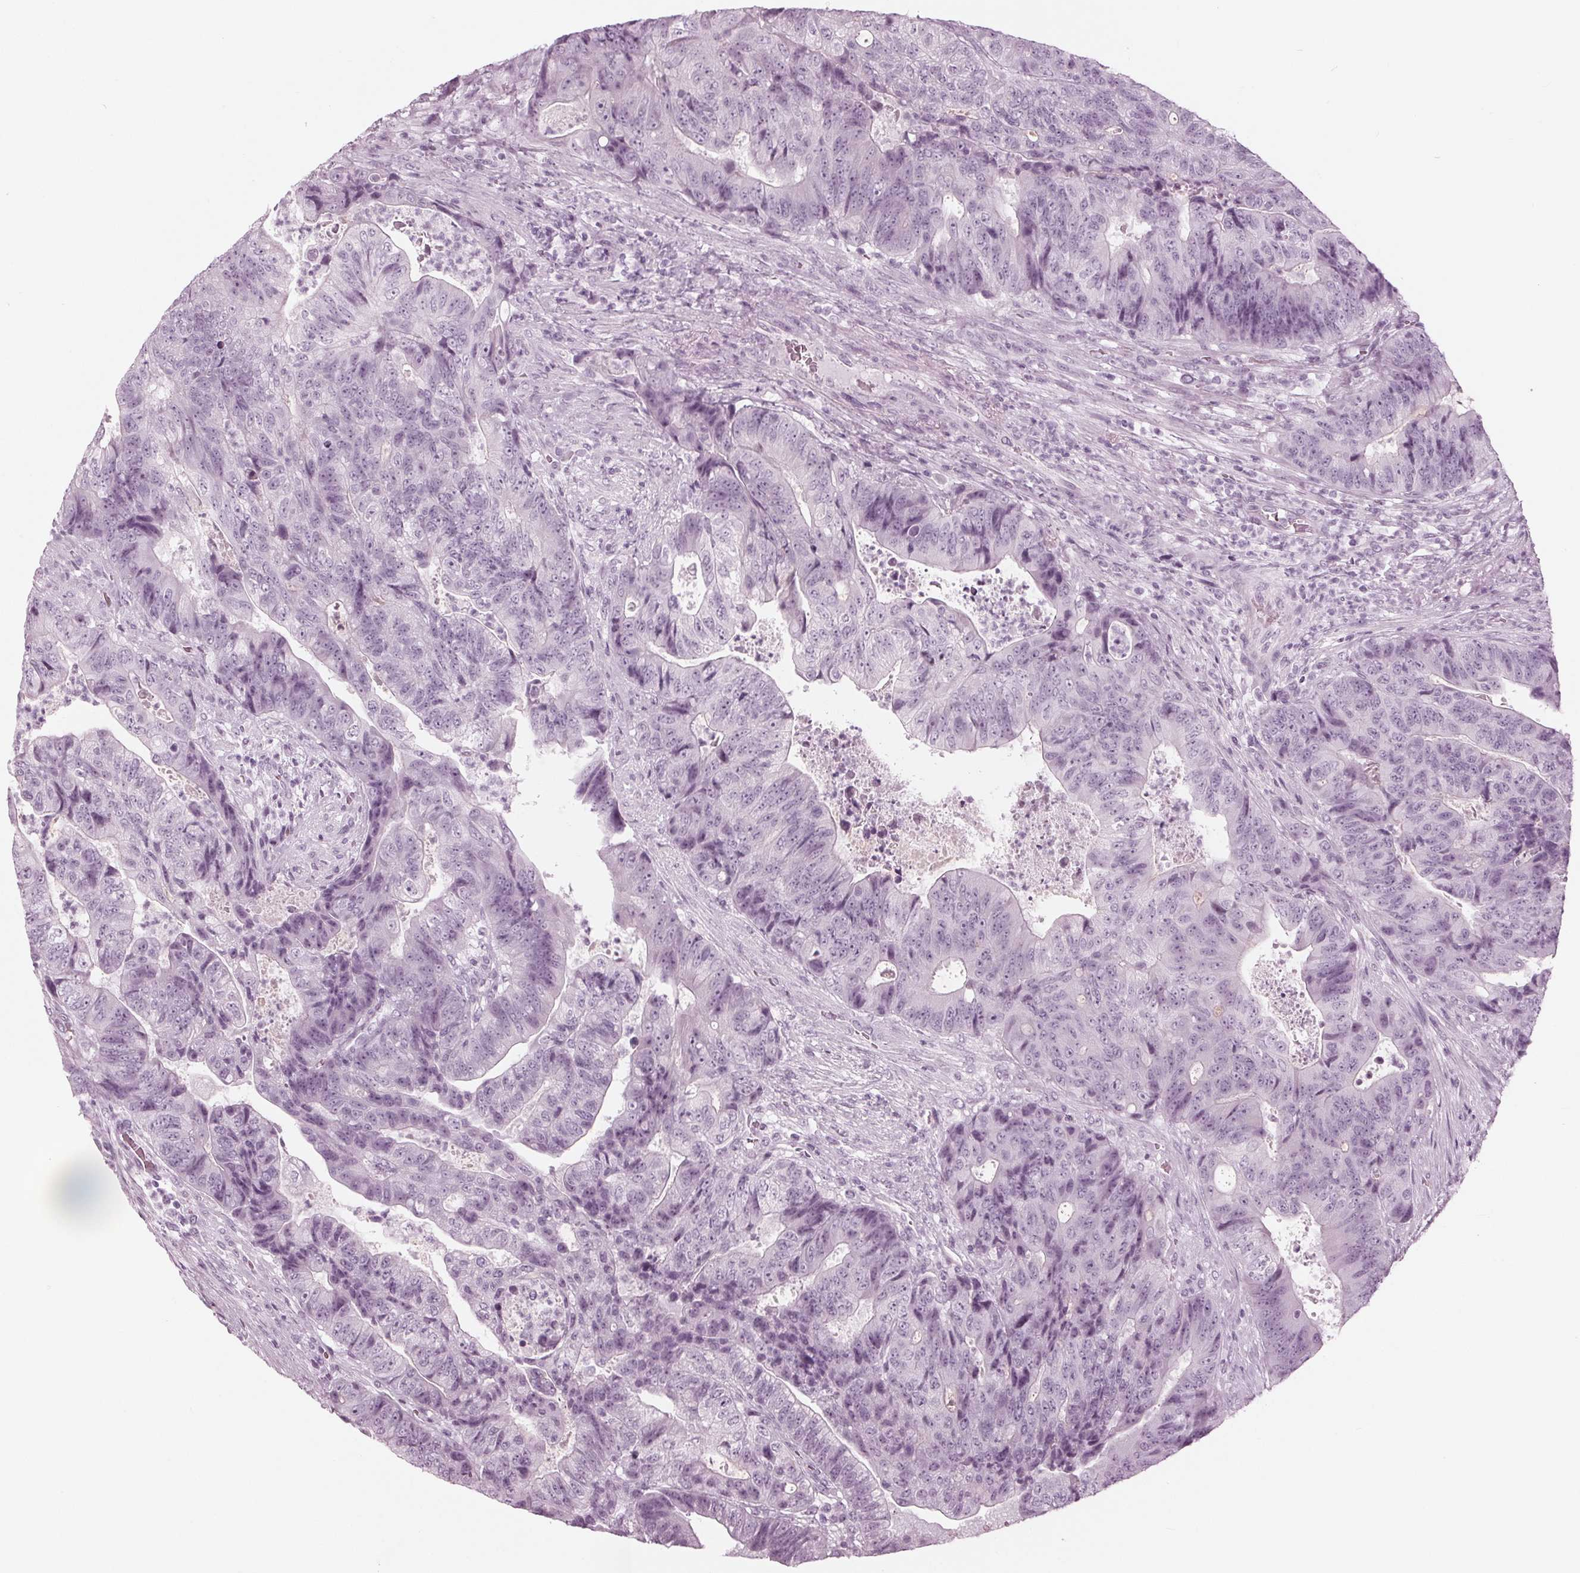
{"staining": {"intensity": "negative", "quantity": "none", "location": "none"}, "tissue": "colorectal cancer", "cell_type": "Tumor cells", "image_type": "cancer", "snomed": [{"axis": "morphology", "description": "Normal tissue, NOS"}, {"axis": "morphology", "description": "Adenocarcinoma, NOS"}, {"axis": "topography", "description": "Colon"}], "caption": "High power microscopy micrograph of an immunohistochemistry (IHC) micrograph of colorectal cancer (adenocarcinoma), revealing no significant staining in tumor cells.", "gene": "KRT28", "patient": {"sex": "female", "age": 48}}